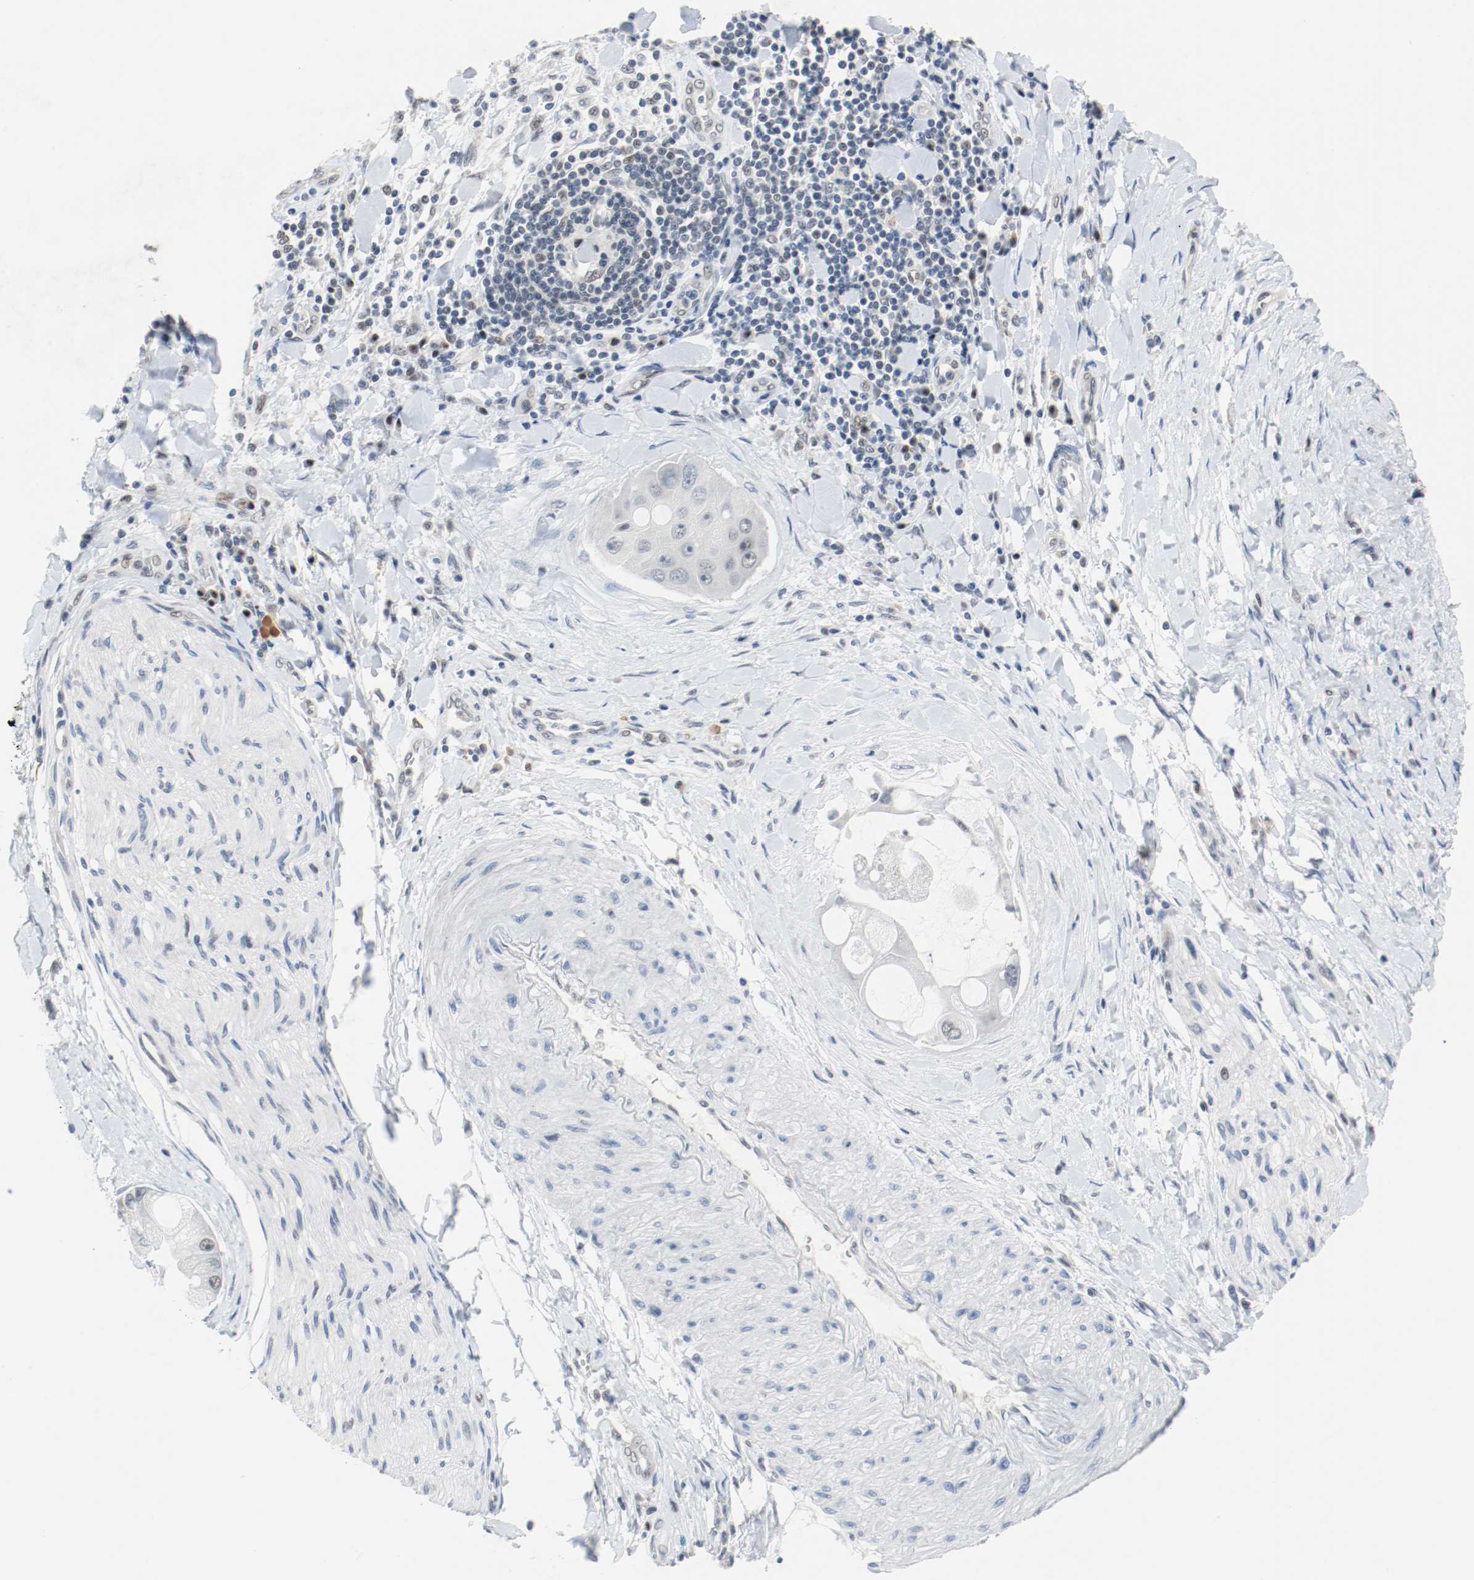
{"staining": {"intensity": "negative", "quantity": "none", "location": "none"}, "tissue": "adipose tissue", "cell_type": "Adipocytes", "image_type": "normal", "snomed": [{"axis": "morphology", "description": "Normal tissue, NOS"}, {"axis": "morphology", "description": "Cholangiocarcinoma"}, {"axis": "topography", "description": "Liver"}, {"axis": "topography", "description": "Peripheral nerve tissue"}], "caption": "The immunohistochemistry (IHC) micrograph has no significant staining in adipocytes of adipose tissue. (IHC, brightfield microscopy, high magnification).", "gene": "ASH1L", "patient": {"sex": "male", "age": 50}}